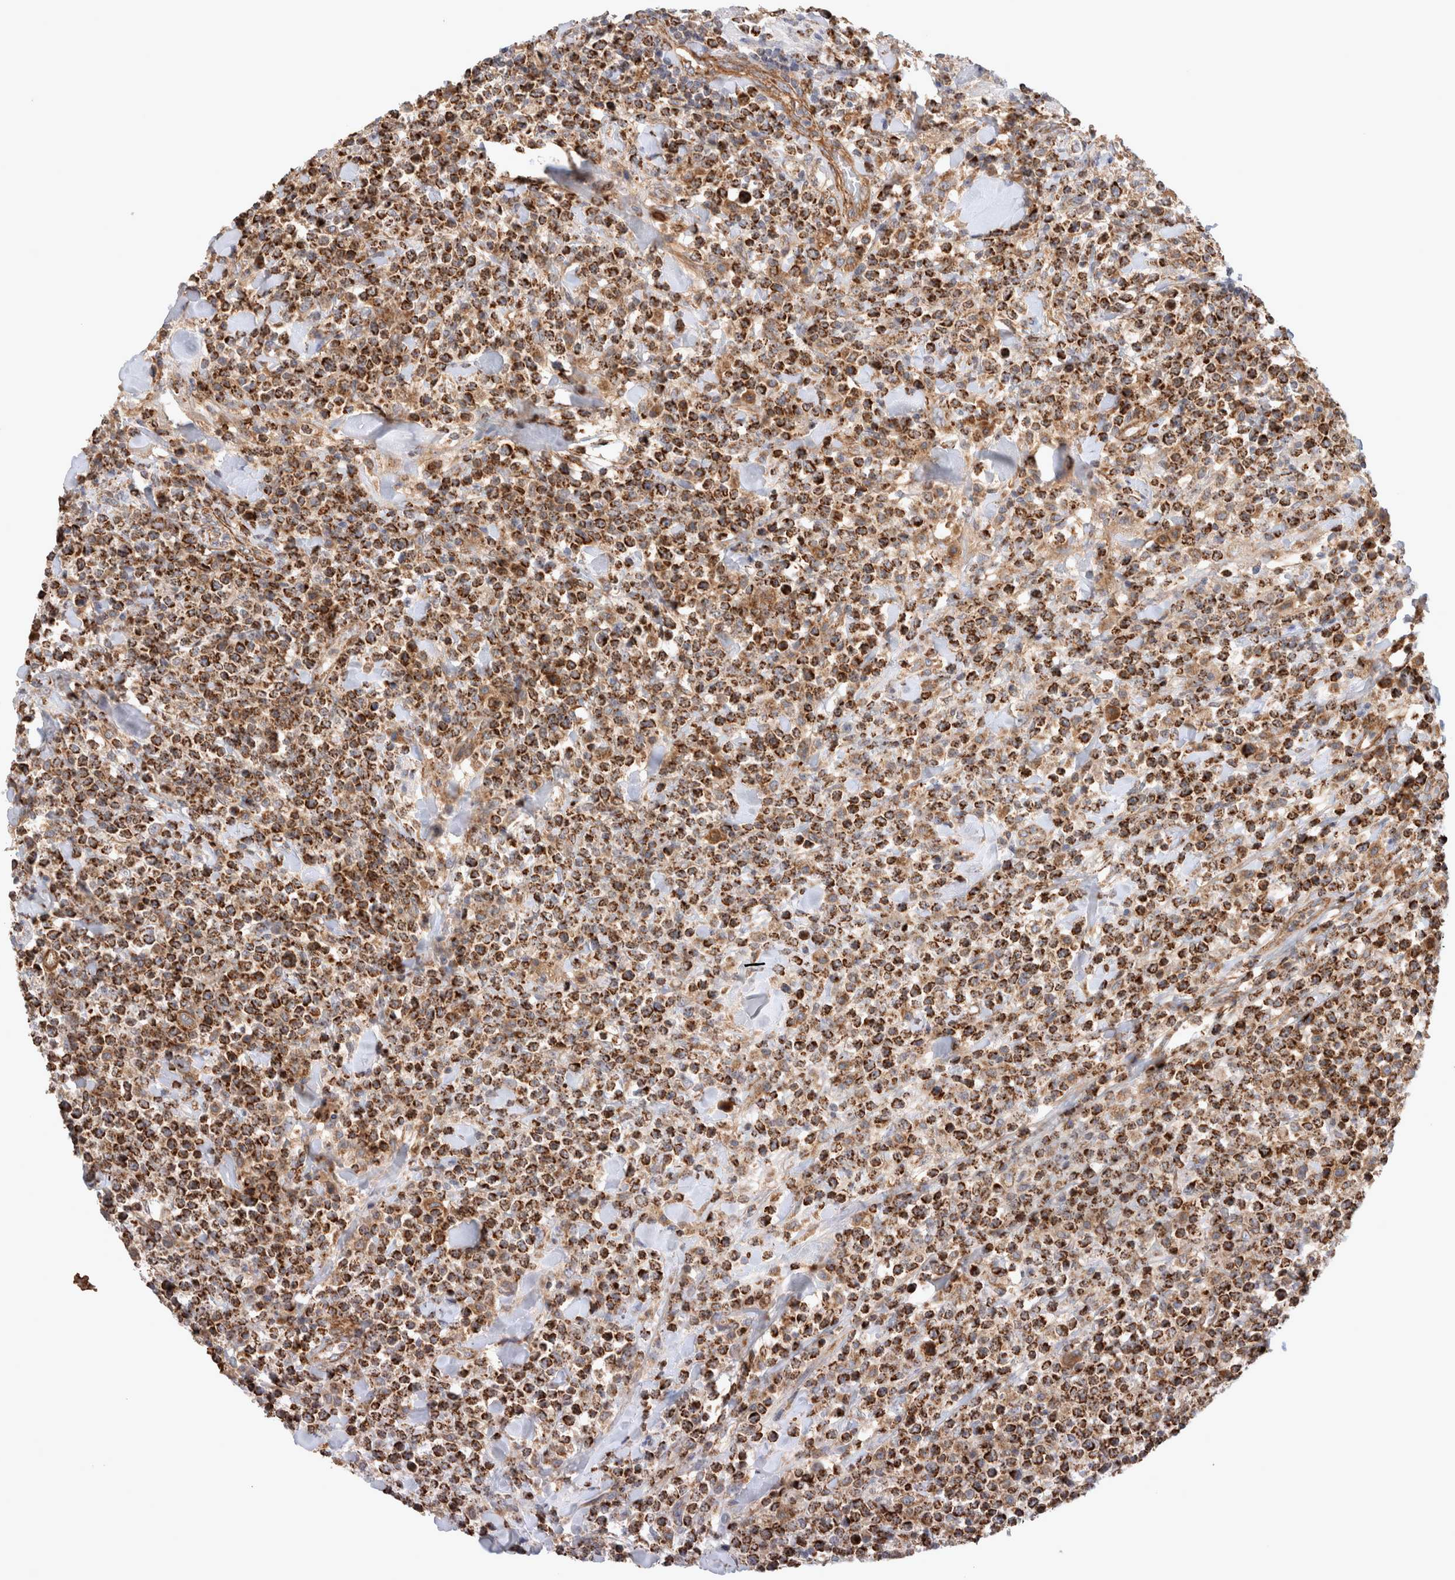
{"staining": {"intensity": "strong", "quantity": ">75%", "location": "cytoplasmic/membranous"}, "tissue": "lymphoma", "cell_type": "Tumor cells", "image_type": "cancer", "snomed": [{"axis": "morphology", "description": "Malignant lymphoma, non-Hodgkin's type, High grade"}, {"axis": "topography", "description": "Colon"}], "caption": "Immunohistochemistry (IHC) micrograph of neoplastic tissue: human high-grade malignant lymphoma, non-Hodgkin's type stained using immunohistochemistry displays high levels of strong protein expression localized specifically in the cytoplasmic/membranous of tumor cells, appearing as a cytoplasmic/membranous brown color.", "gene": "MRPS28", "patient": {"sex": "female", "age": 53}}